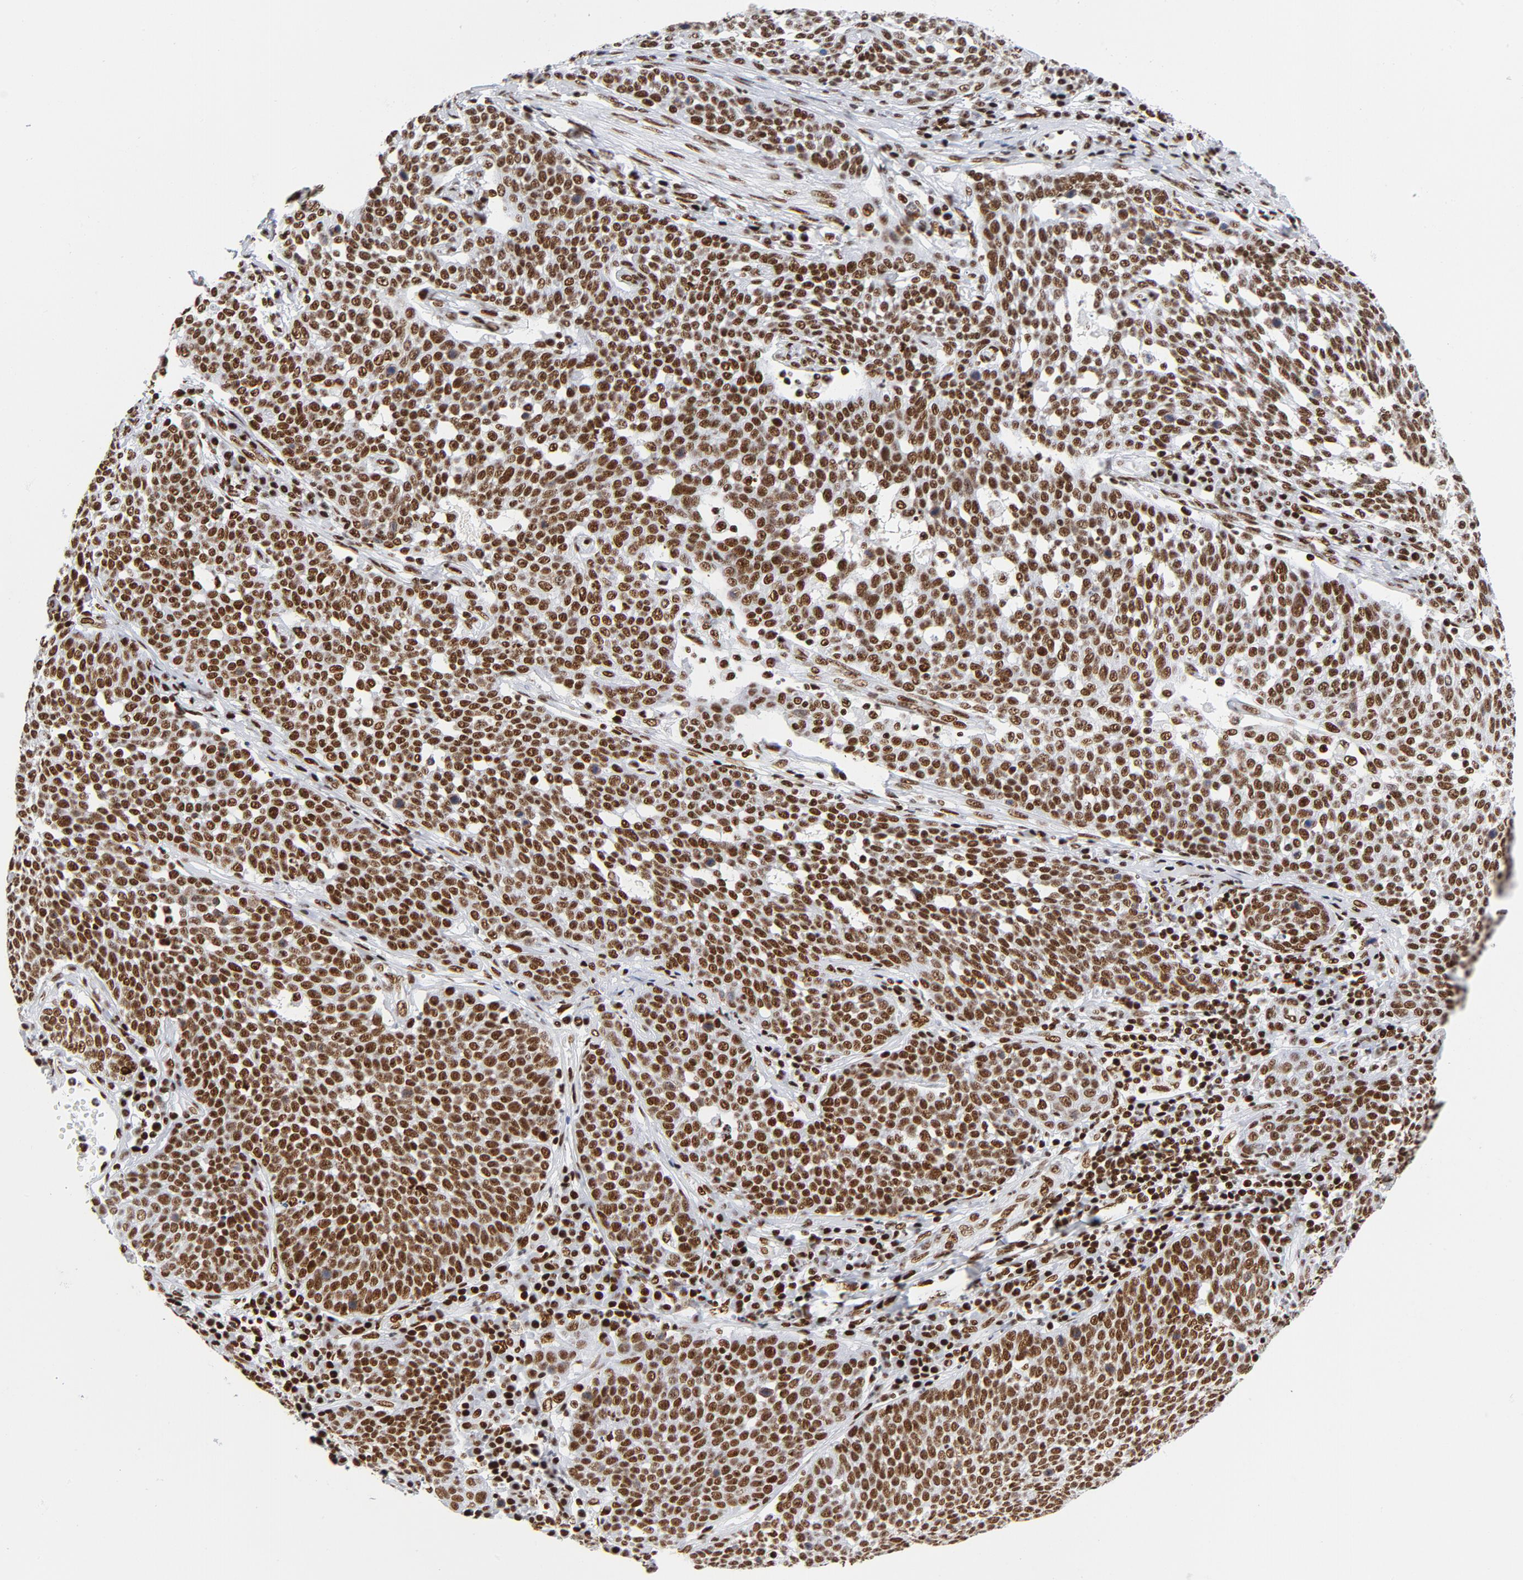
{"staining": {"intensity": "strong", "quantity": ">75%", "location": "nuclear"}, "tissue": "cervical cancer", "cell_type": "Tumor cells", "image_type": "cancer", "snomed": [{"axis": "morphology", "description": "Squamous cell carcinoma, NOS"}, {"axis": "topography", "description": "Cervix"}], "caption": "IHC micrograph of neoplastic tissue: human cervical cancer stained using IHC shows high levels of strong protein expression localized specifically in the nuclear of tumor cells, appearing as a nuclear brown color.", "gene": "XRCC5", "patient": {"sex": "female", "age": 34}}